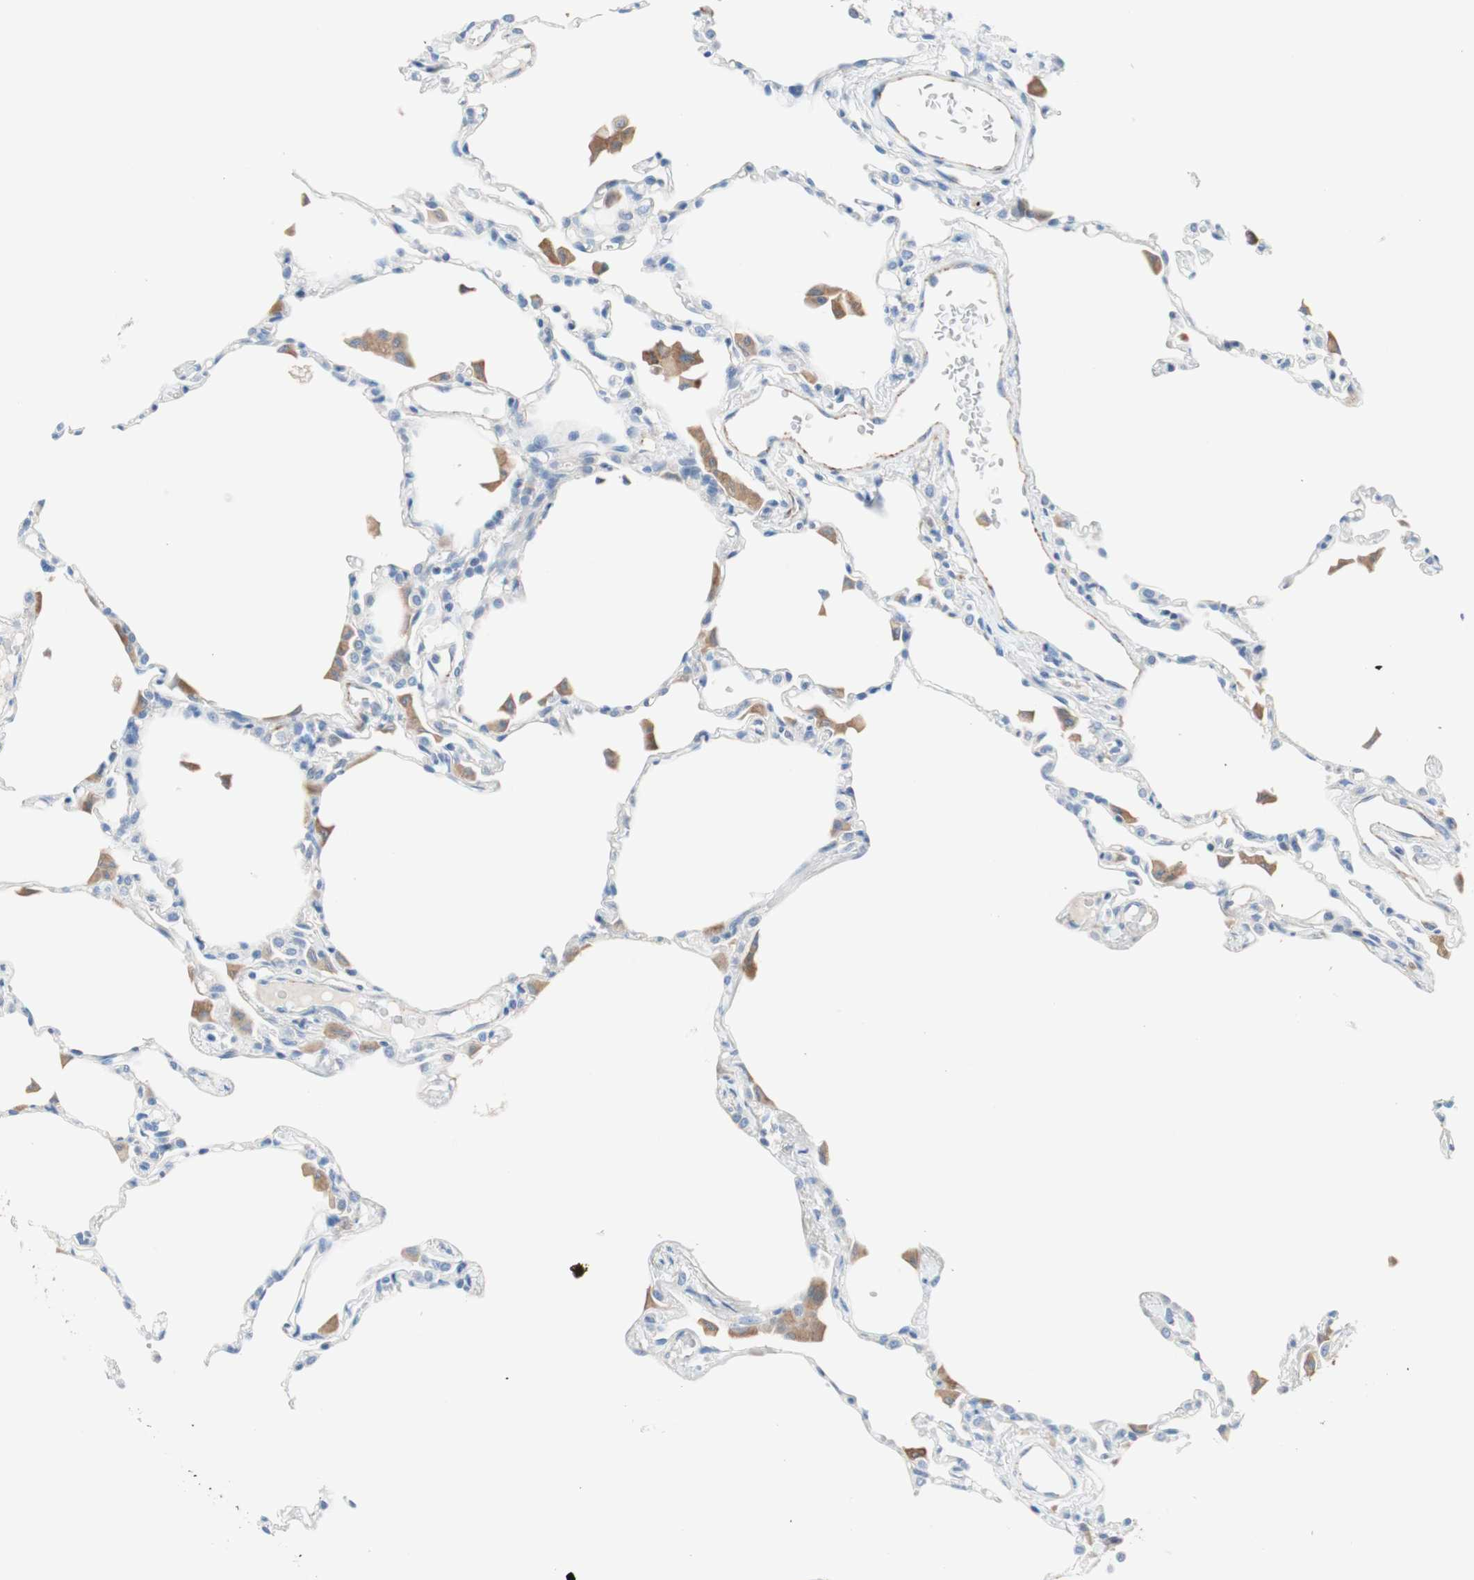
{"staining": {"intensity": "negative", "quantity": "none", "location": "none"}, "tissue": "lung", "cell_type": "Alveolar cells", "image_type": "normal", "snomed": [{"axis": "morphology", "description": "Normal tissue, NOS"}, {"axis": "topography", "description": "Lung"}], "caption": "IHC histopathology image of unremarkable lung: lung stained with DAB exhibits no significant protein positivity in alveolar cells.", "gene": "GLUL", "patient": {"sex": "female", "age": 49}}